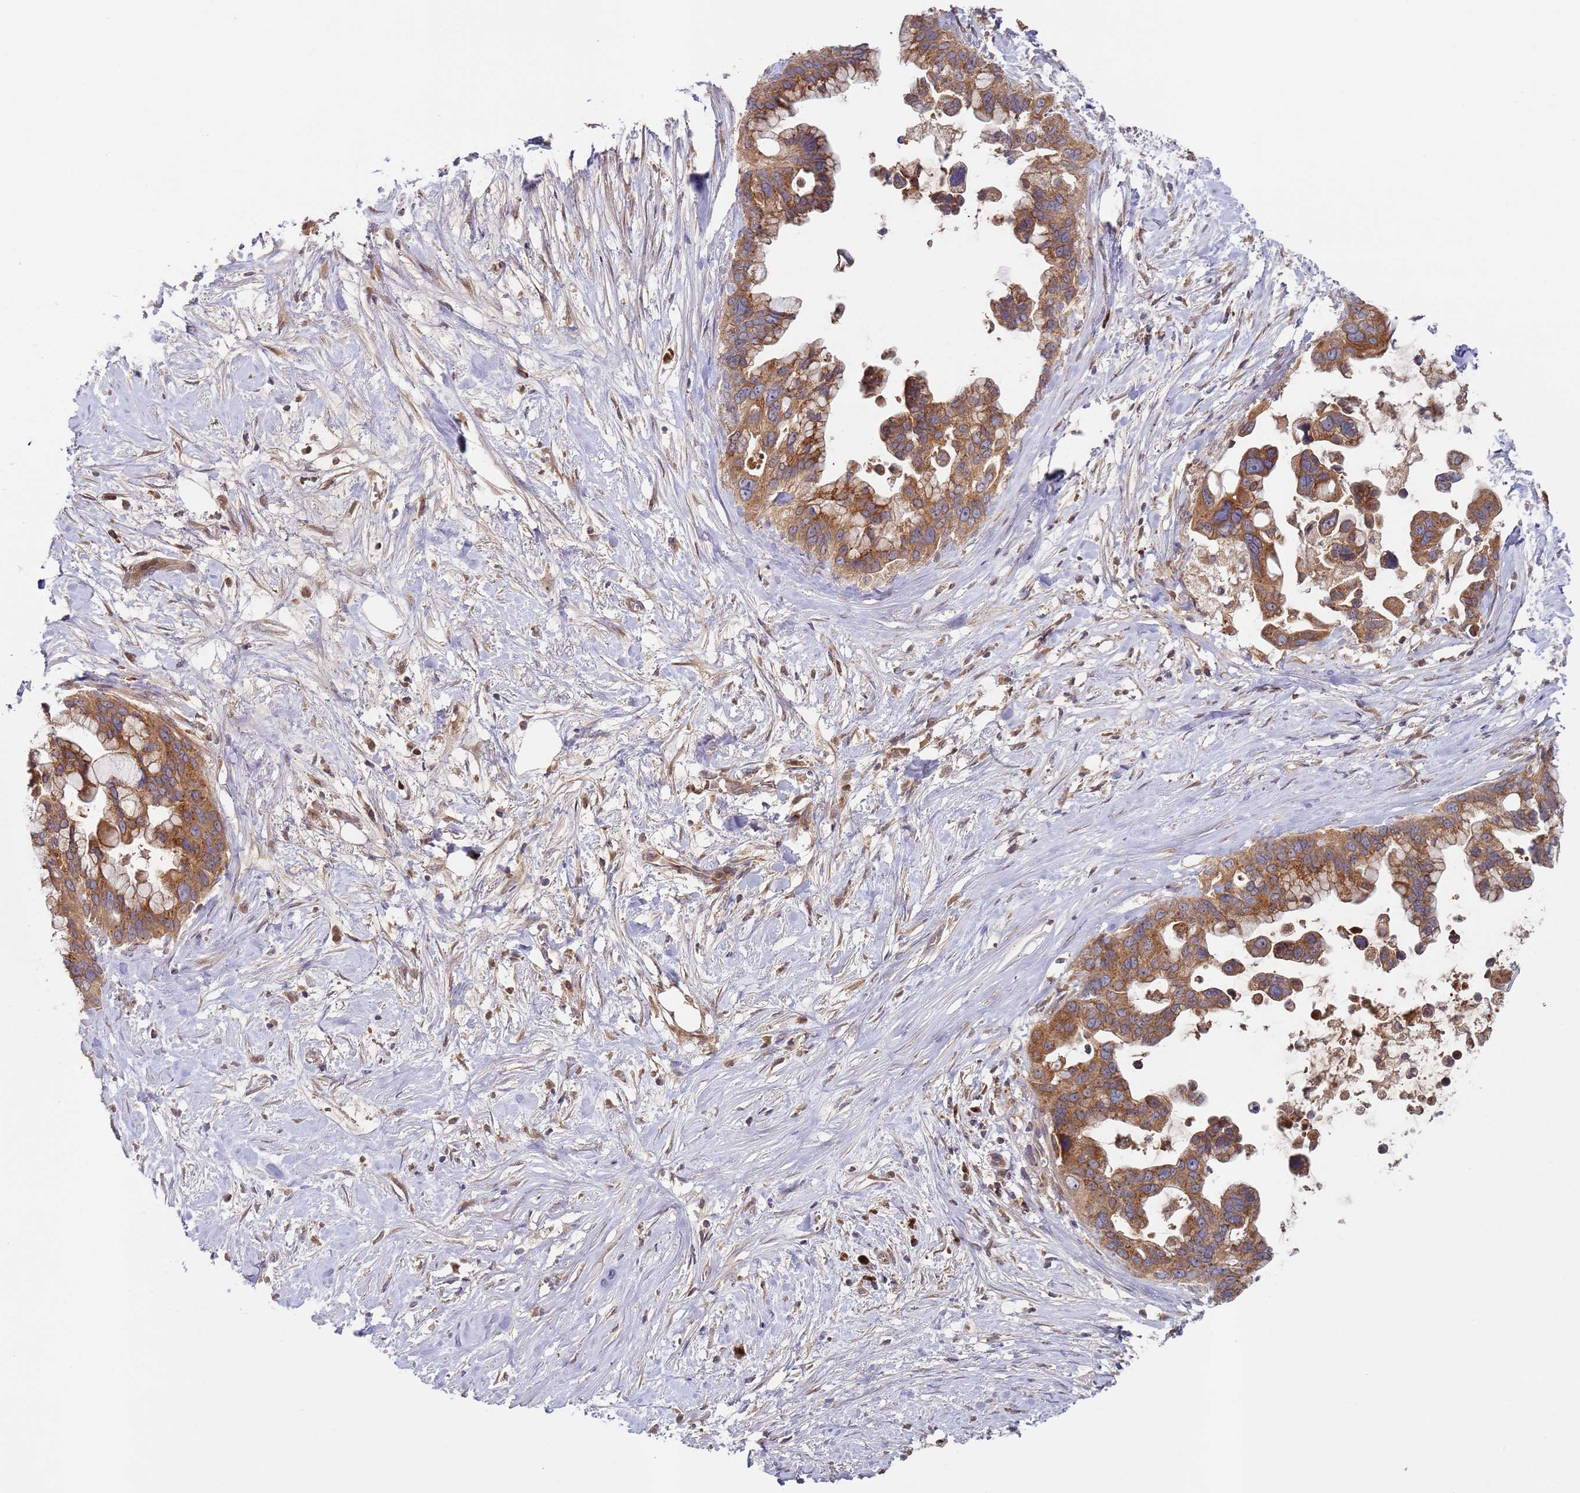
{"staining": {"intensity": "moderate", "quantity": ">75%", "location": "cytoplasmic/membranous"}, "tissue": "pancreatic cancer", "cell_type": "Tumor cells", "image_type": "cancer", "snomed": [{"axis": "morphology", "description": "Adenocarcinoma, NOS"}, {"axis": "topography", "description": "Pancreas"}], "caption": "Immunohistochemistry (IHC) (DAB (3,3'-diaminobenzidine)) staining of pancreatic cancer (adenocarcinoma) displays moderate cytoplasmic/membranous protein expression in approximately >75% of tumor cells.", "gene": "OR5A2", "patient": {"sex": "female", "age": 83}}